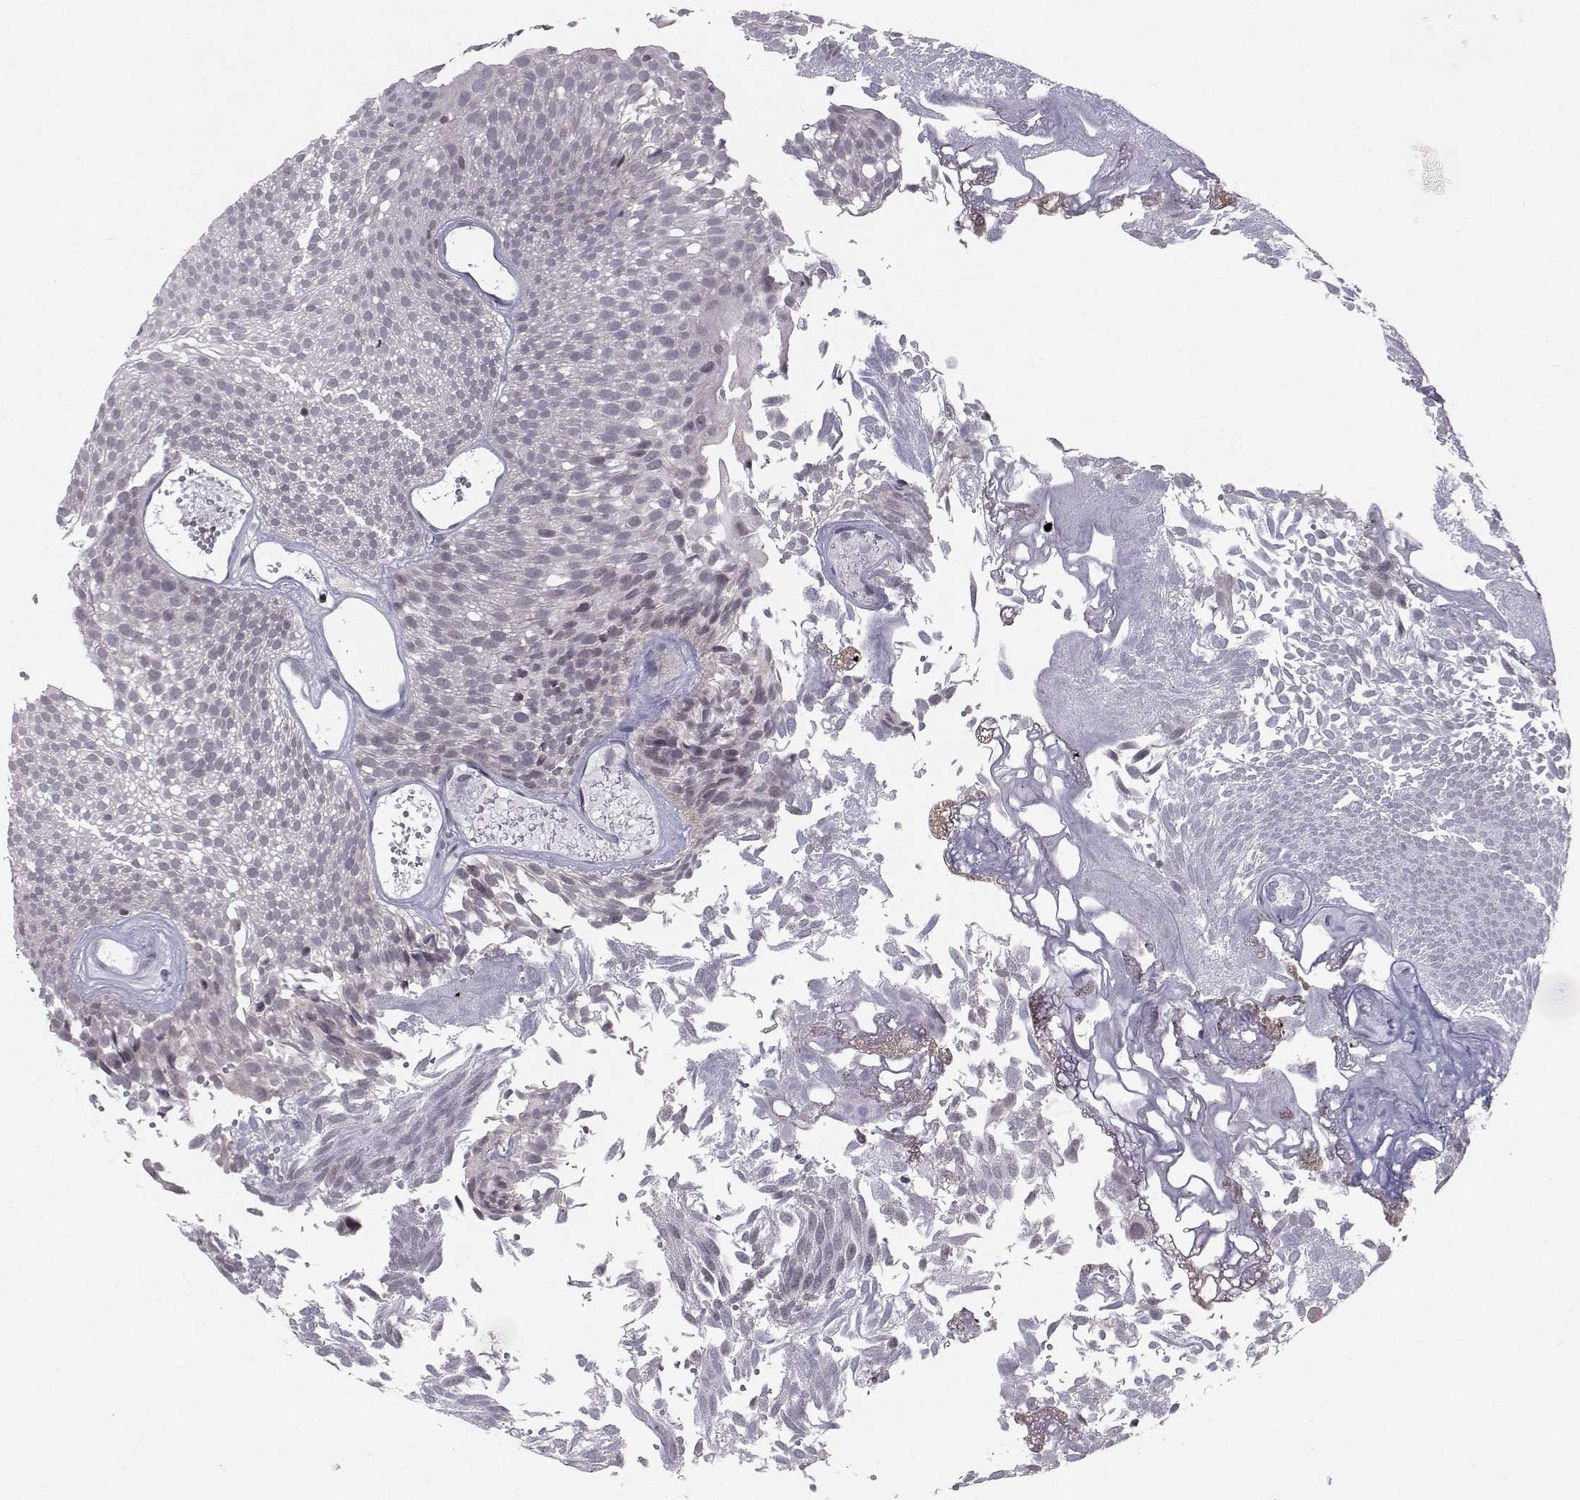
{"staining": {"intensity": "negative", "quantity": "none", "location": "none"}, "tissue": "urothelial cancer", "cell_type": "Tumor cells", "image_type": "cancer", "snomed": [{"axis": "morphology", "description": "Urothelial carcinoma, Low grade"}, {"axis": "topography", "description": "Urinary bladder"}], "caption": "This photomicrograph is of urothelial carcinoma (low-grade) stained with immunohistochemistry (IHC) to label a protein in brown with the nuclei are counter-stained blue. There is no positivity in tumor cells.", "gene": "MARCHF4", "patient": {"sex": "male", "age": 52}}